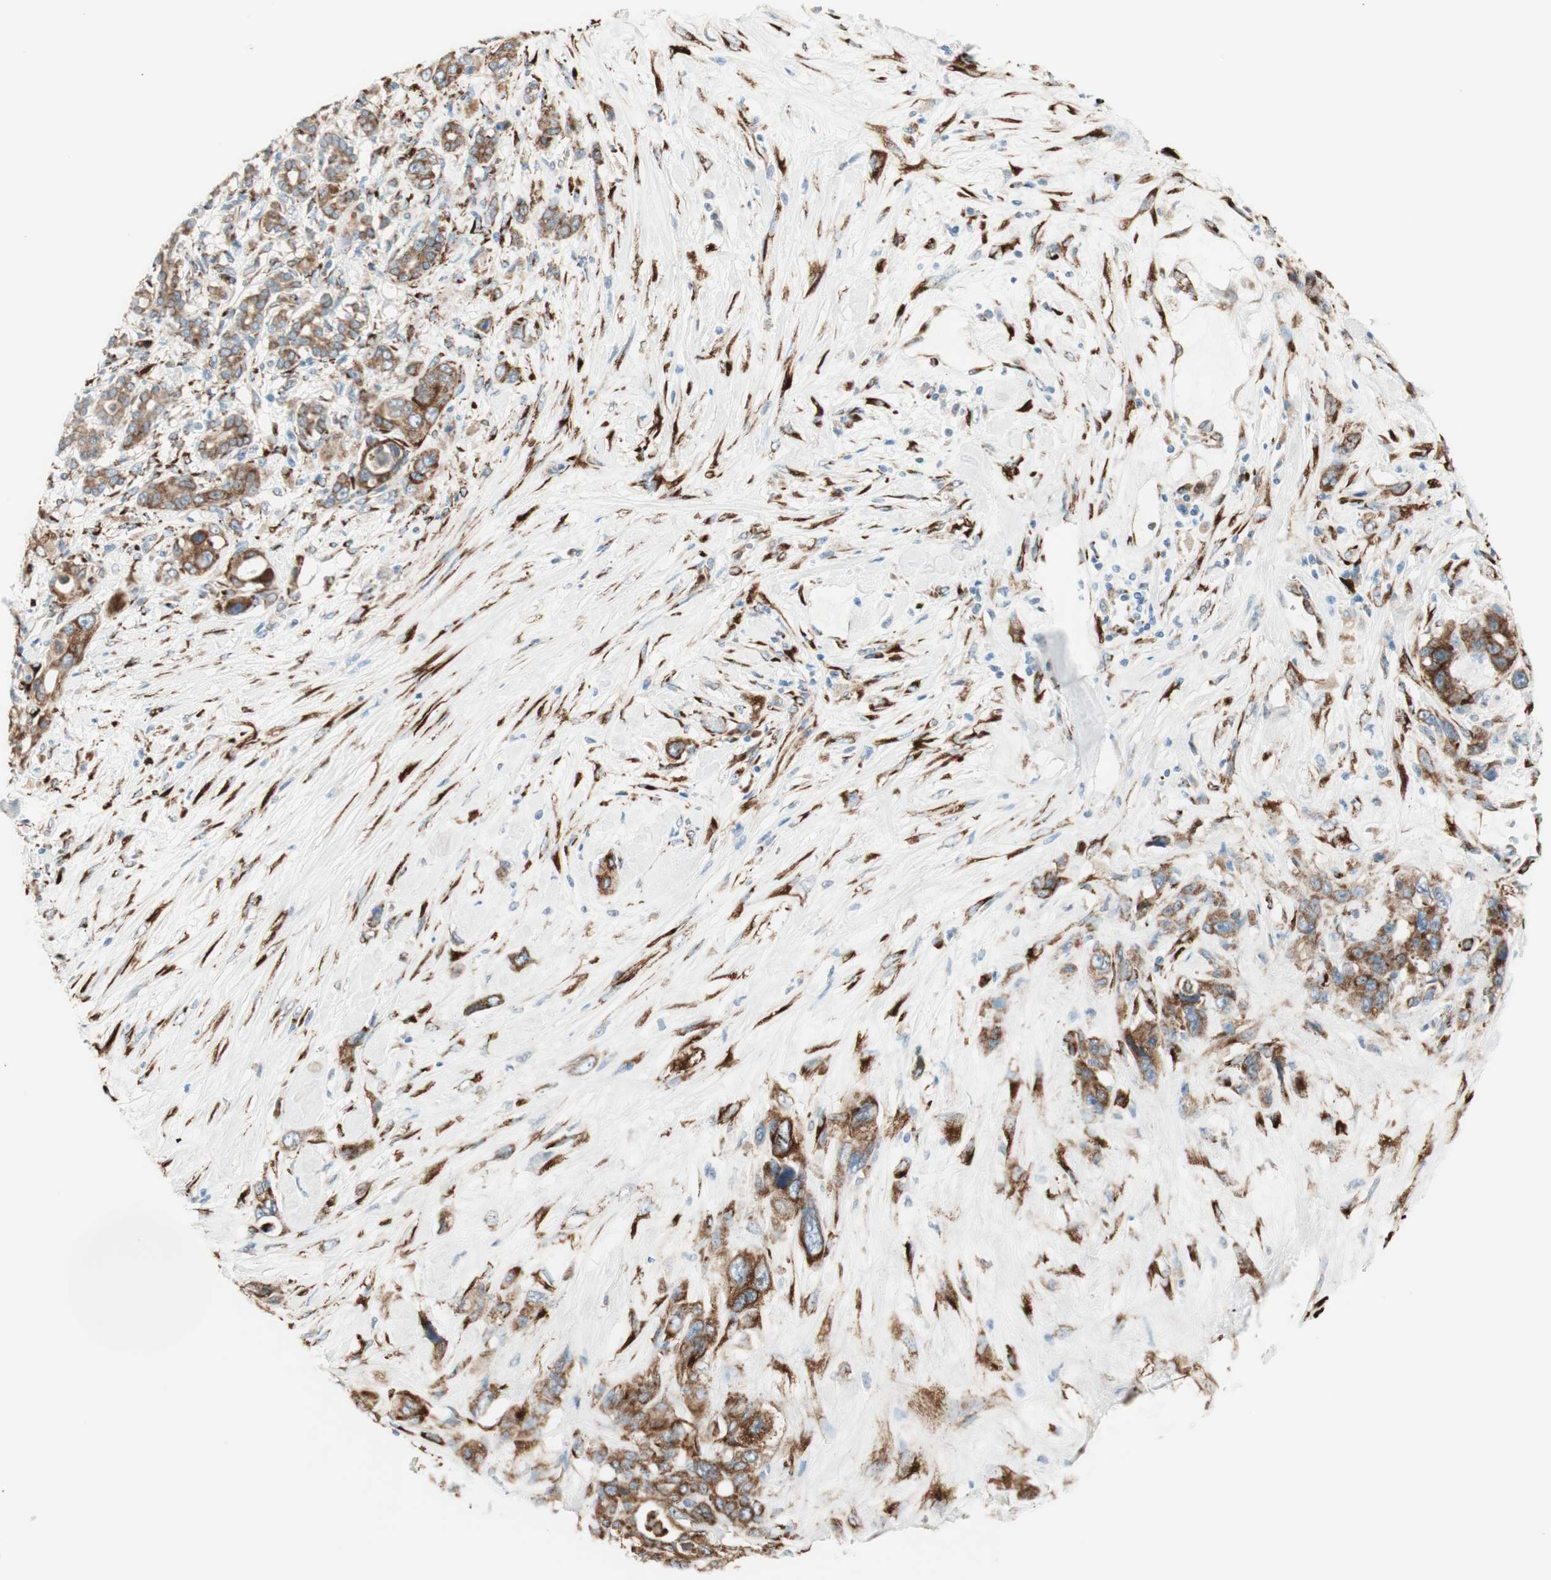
{"staining": {"intensity": "strong", "quantity": ">75%", "location": "cytoplasmic/membranous"}, "tissue": "pancreatic cancer", "cell_type": "Tumor cells", "image_type": "cancer", "snomed": [{"axis": "morphology", "description": "Adenocarcinoma, NOS"}, {"axis": "topography", "description": "Pancreas"}], "caption": "Pancreatic cancer tissue demonstrates strong cytoplasmic/membranous positivity in approximately >75% of tumor cells, visualized by immunohistochemistry. (DAB (3,3'-diaminobenzidine) IHC with brightfield microscopy, high magnification).", "gene": "P4HTM", "patient": {"sex": "male", "age": 46}}